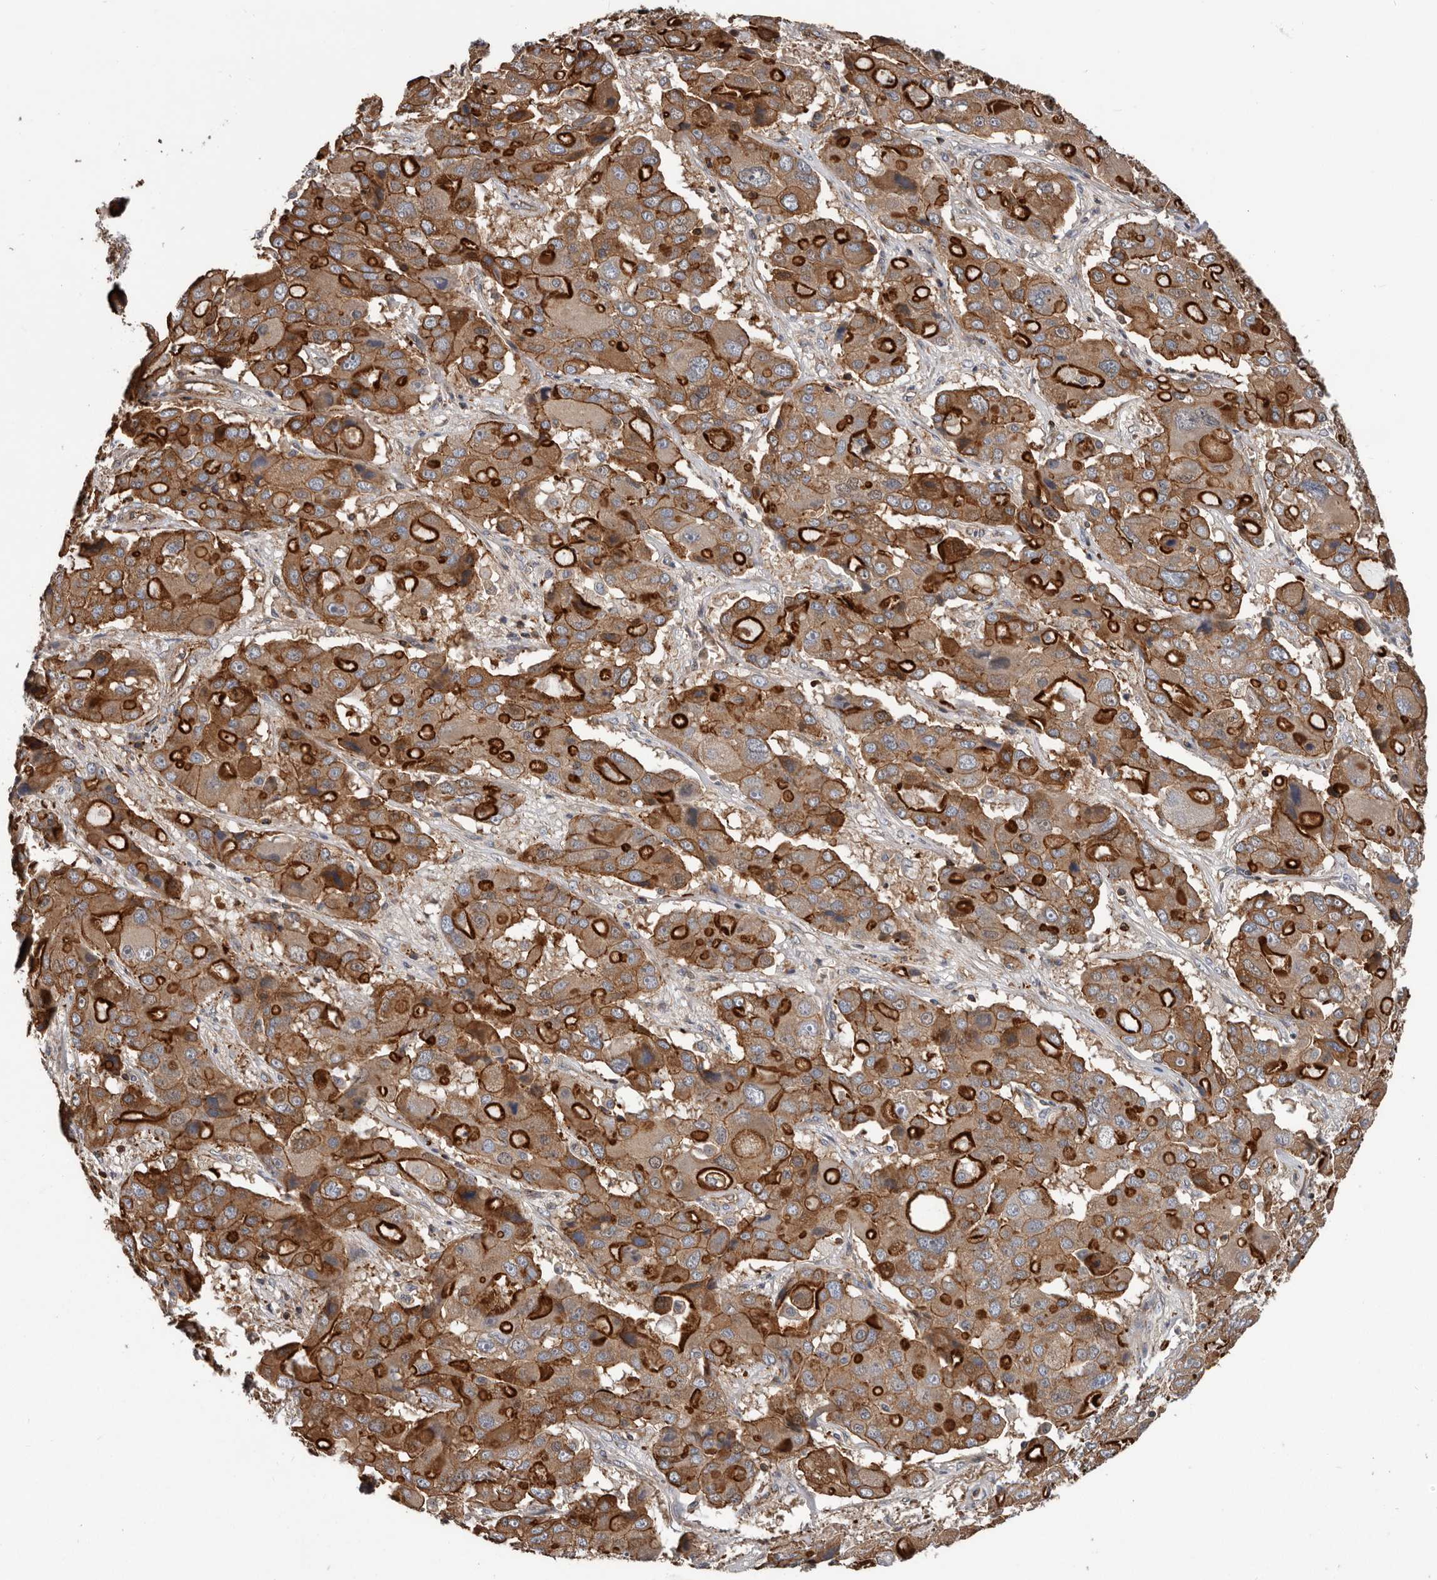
{"staining": {"intensity": "strong", "quantity": ">75%", "location": "cytoplasmic/membranous,nuclear"}, "tissue": "liver cancer", "cell_type": "Tumor cells", "image_type": "cancer", "snomed": [{"axis": "morphology", "description": "Cholangiocarcinoma"}, {"axis": "topography", "description": "Liver"}], "caption": "Protein staining demonstrates strong cytoplasmic/membranous and nuclear positivity in about >75% of tumor cells in liver cholangiocarcinoma. (Brightfield microscopy of DAB IHC at high magnification).", "gene": "PNRC2", "patient": {"sex": "male", "age": 67}}